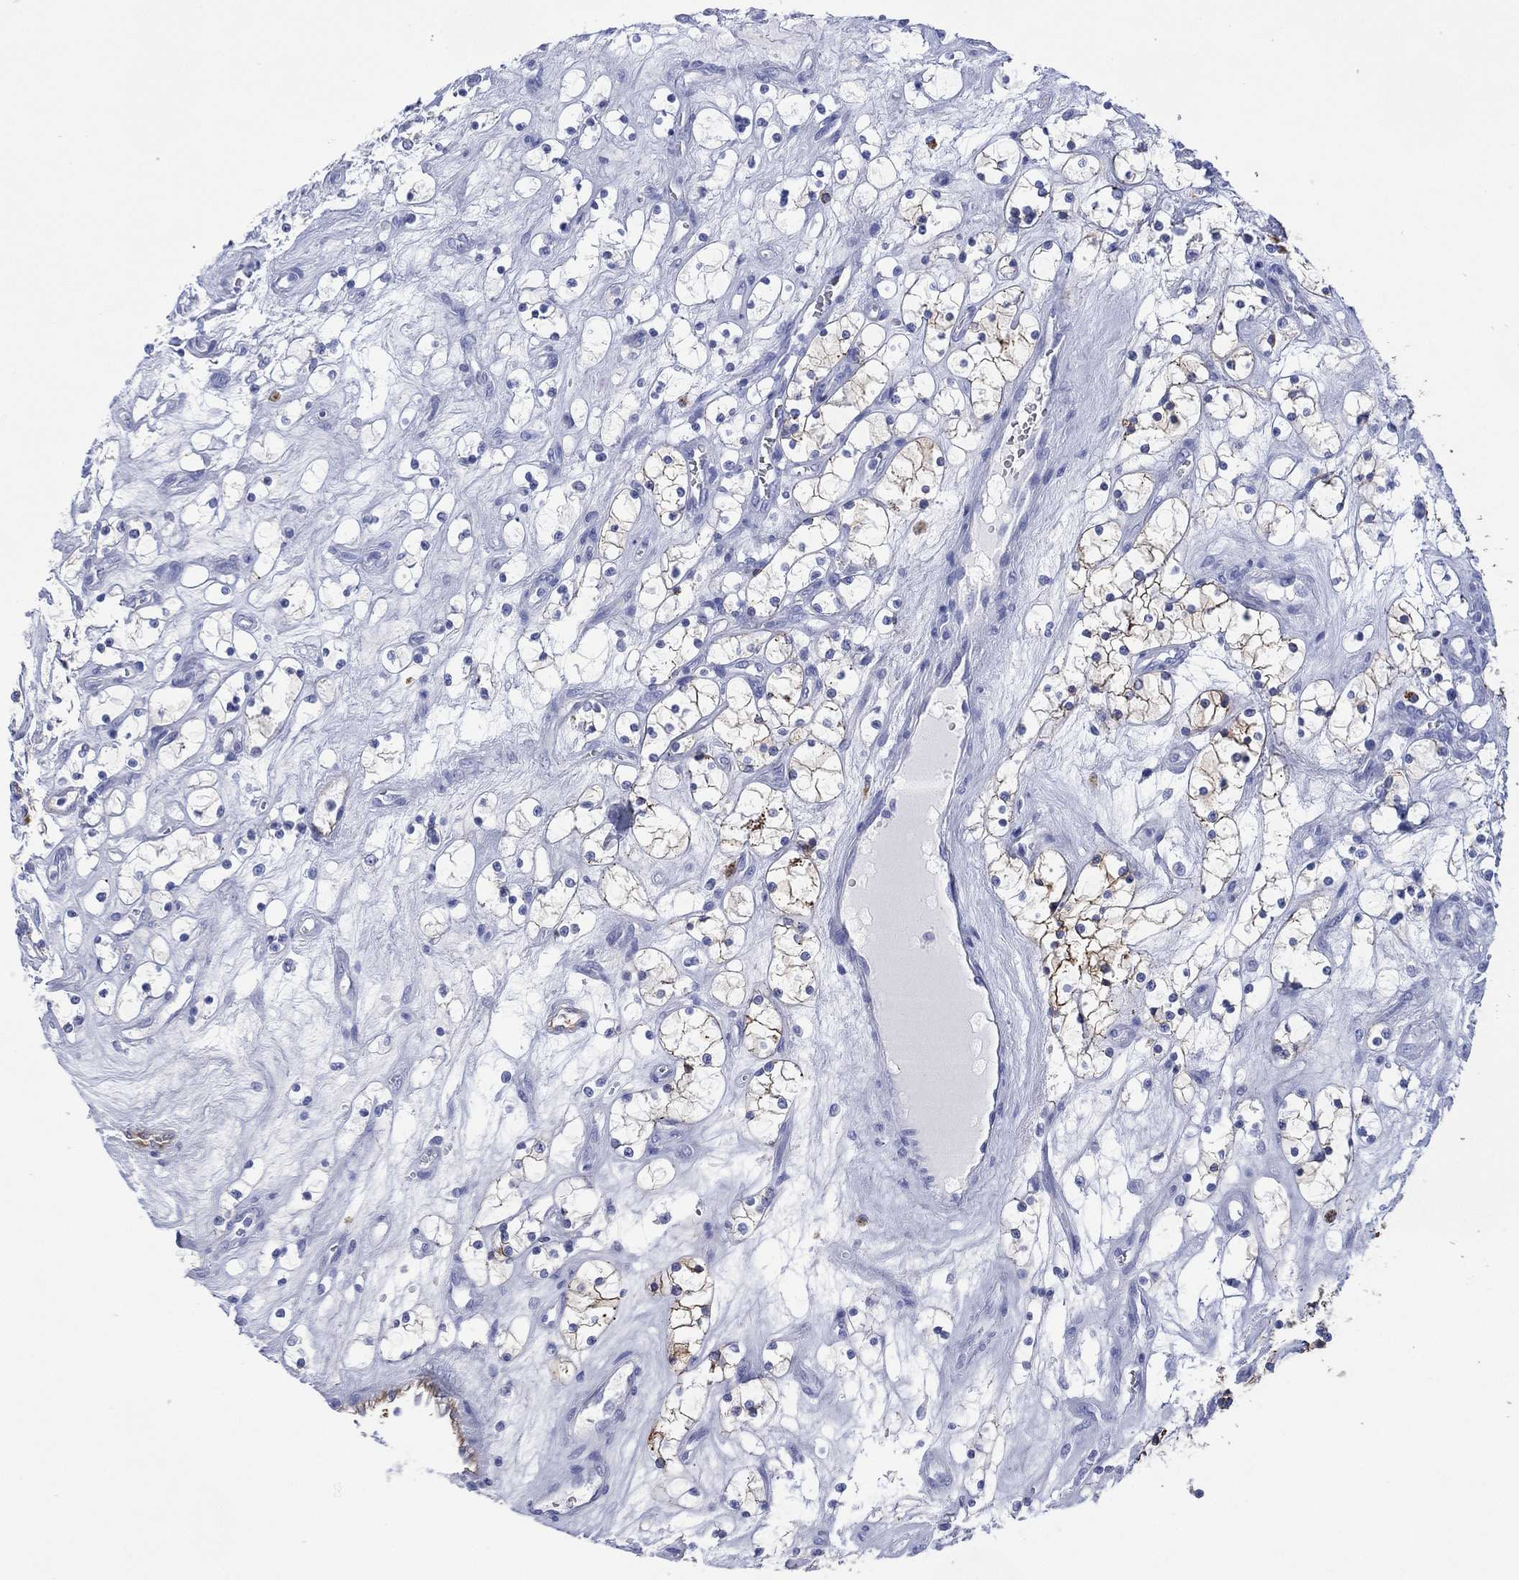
{"staining": {"intensity": "moderate", "quantity": "<25%", "location": "cytoplasmic/membranous"}, "tissue": "renal cancer", "cell_type": "Tumor cells", "image_type": "cancer", "snomed": [{"axis": "morphology", "description": "Adenocarcinoma, NOS"}, {"axis": "topography", "description": "Kidney"}], "caption": "Renal adenocarcinoma stained with a brown dye demonstrates moderate cytoplasmic/membranous positive expression in approximately <25% of tumor cells.", "gene": "DPP4", "patient": {"sex": "female", "age": 69}}